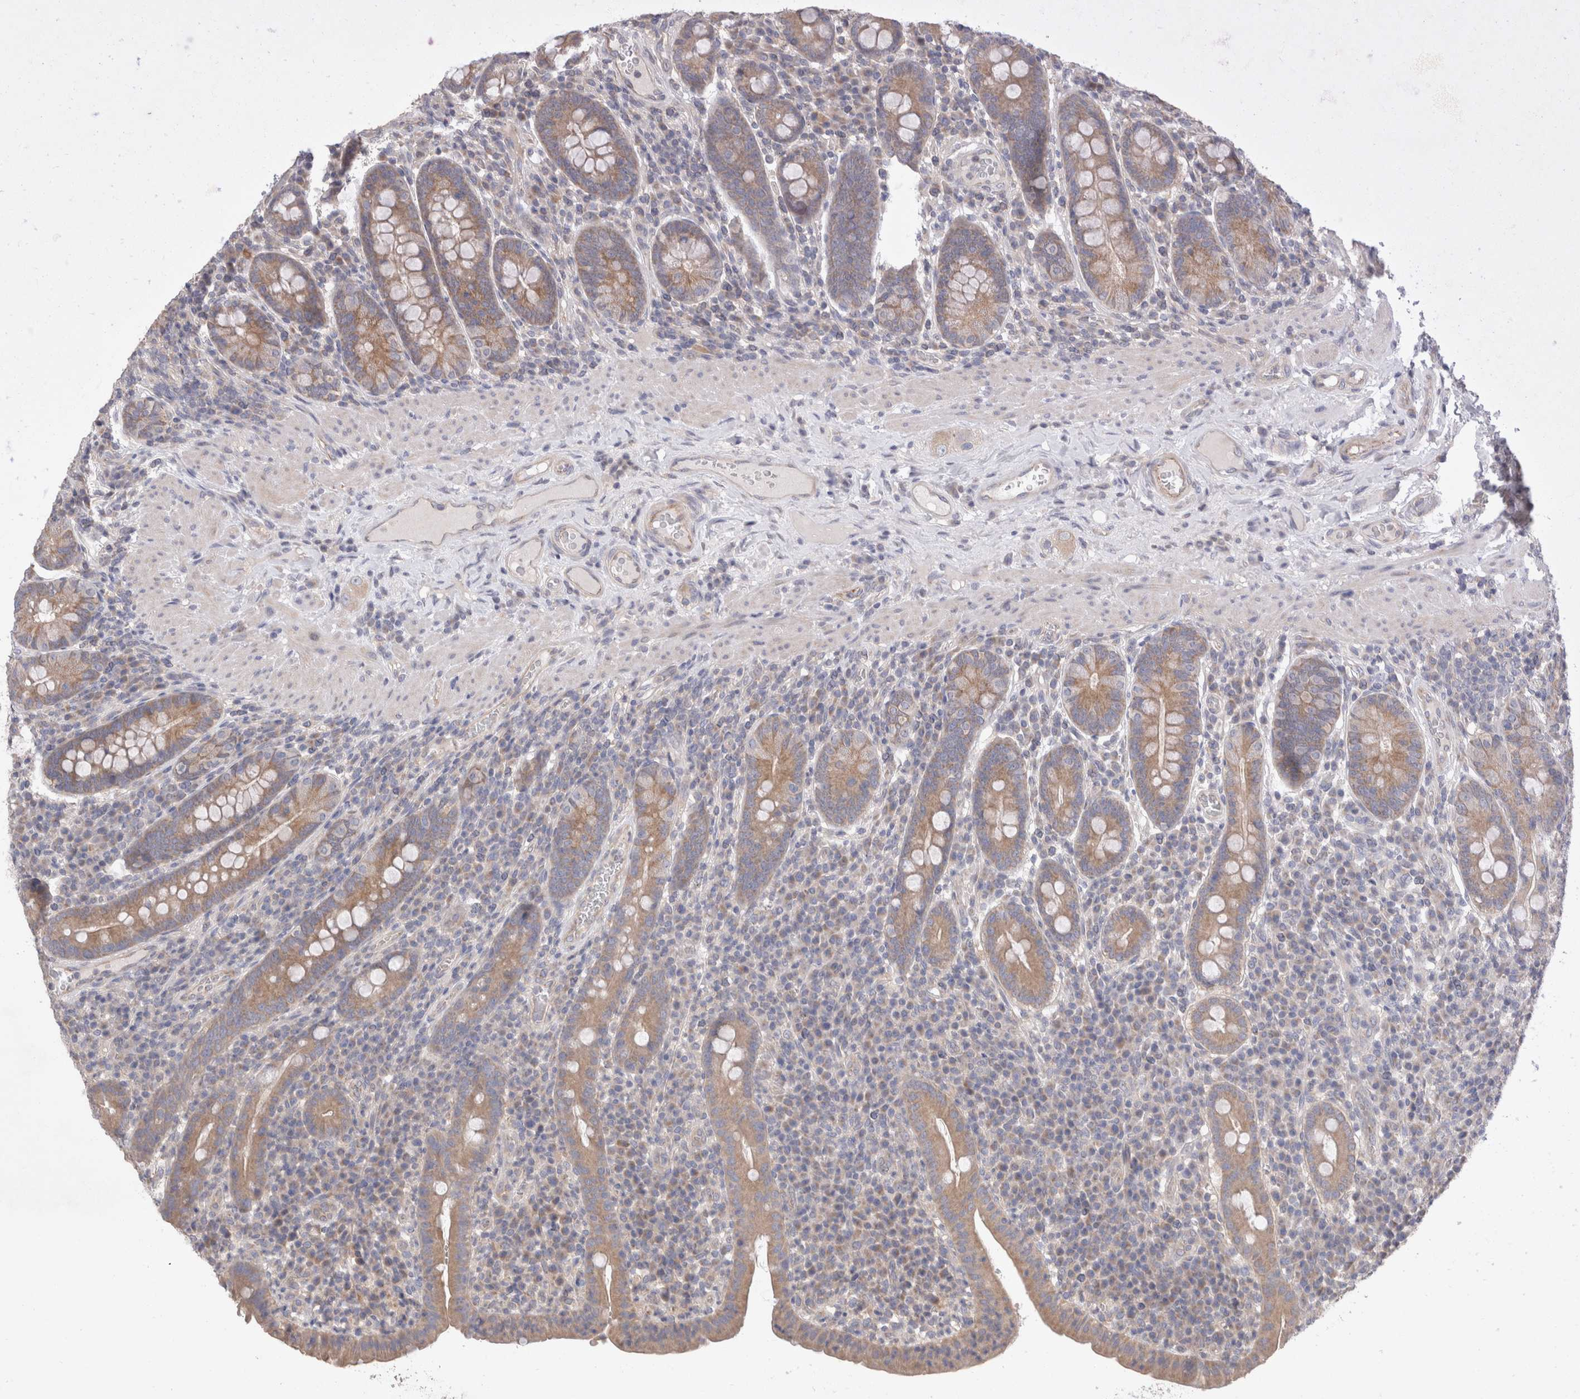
{"staining": {"intensity": "moderate", "quantity": ">75%", "location": "cytoplasmic/membranous"}, "tissue": "duodenum", "cell_type": "Glandular cells", "image_type": "normal", "snomed": [{"axis": "morphology", "description": "Normal tissue, NOS"}, {"axis": "morphology", "description": "Adenocarcinoma, NOS"}, {"axis": "topography", "description": "Pancreas"}, {"axis": "topography", "description": "Duodenum"}], "caption": "Unremarkable duodenum displays moderate cytoplasmic/membranous positivity in about >75% of glandular cells, visualized by immunohistochemistry. The protein is shown in brown color, while the nuclei are stained blue.", "gene": "IFT74", "patient": {"sex": "male", "age": 50}}